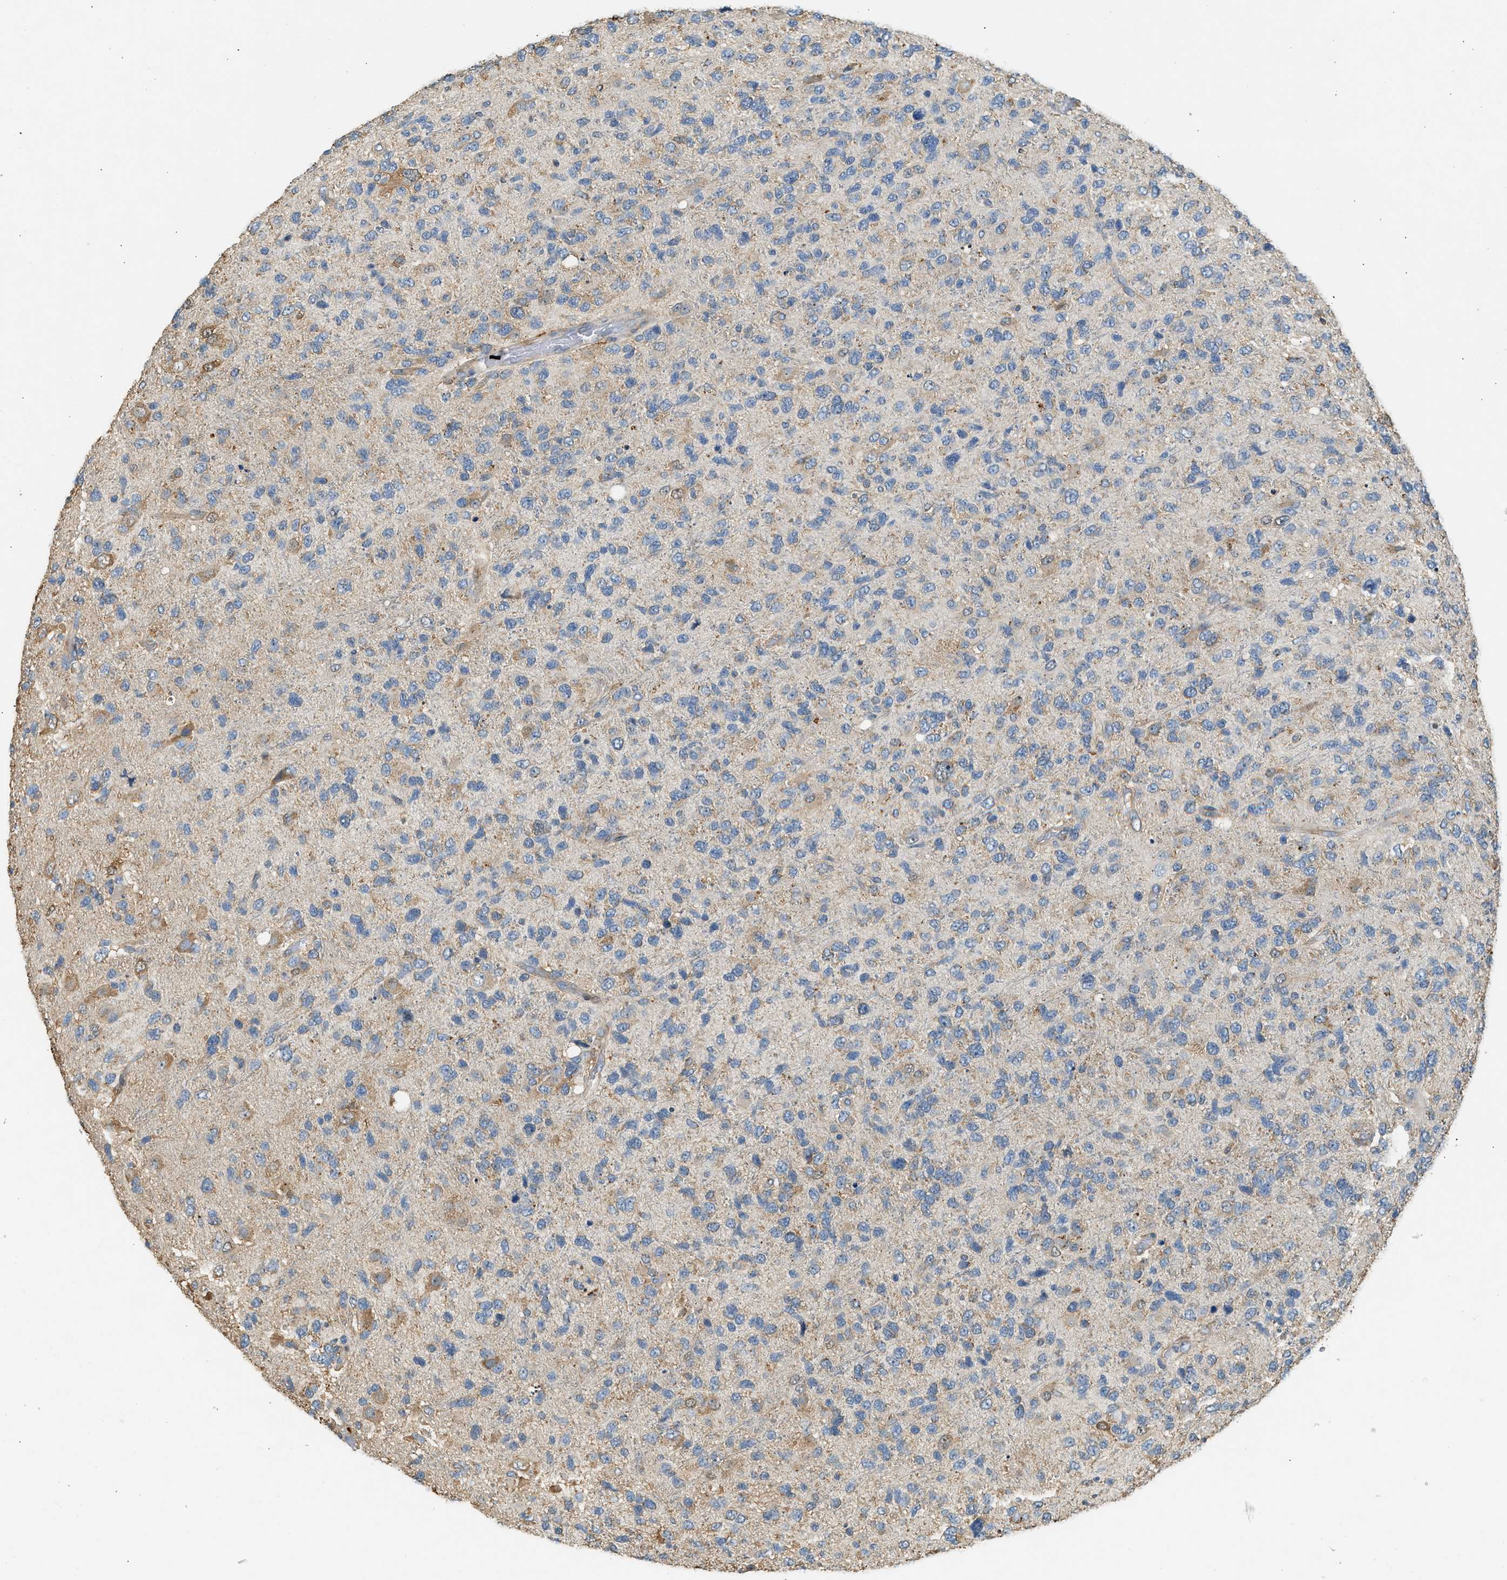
{"staining": {"intensity": "moderate", "quantity": "25%-75%", "location": "cytoplasmic/membranous"}, "tissue": "glioma", "cell_type": "Tumor cells", "image_type": "cancer", "snomed": [{"axis": "morphology", "description": "Glioma, malignant, High grade"}, {"axis": "topography", "description": "Brain"}], "caption": "This histopathology image demonstrates immunohistochemistry (IHC) staining of malignant glioma (high-grade), with medium moderate cytoplasmic/membranous staining in approximately 25%-75% of tumor cells.", "gene": "CTSB", "patient": {"sex": "female", "age": 58}}